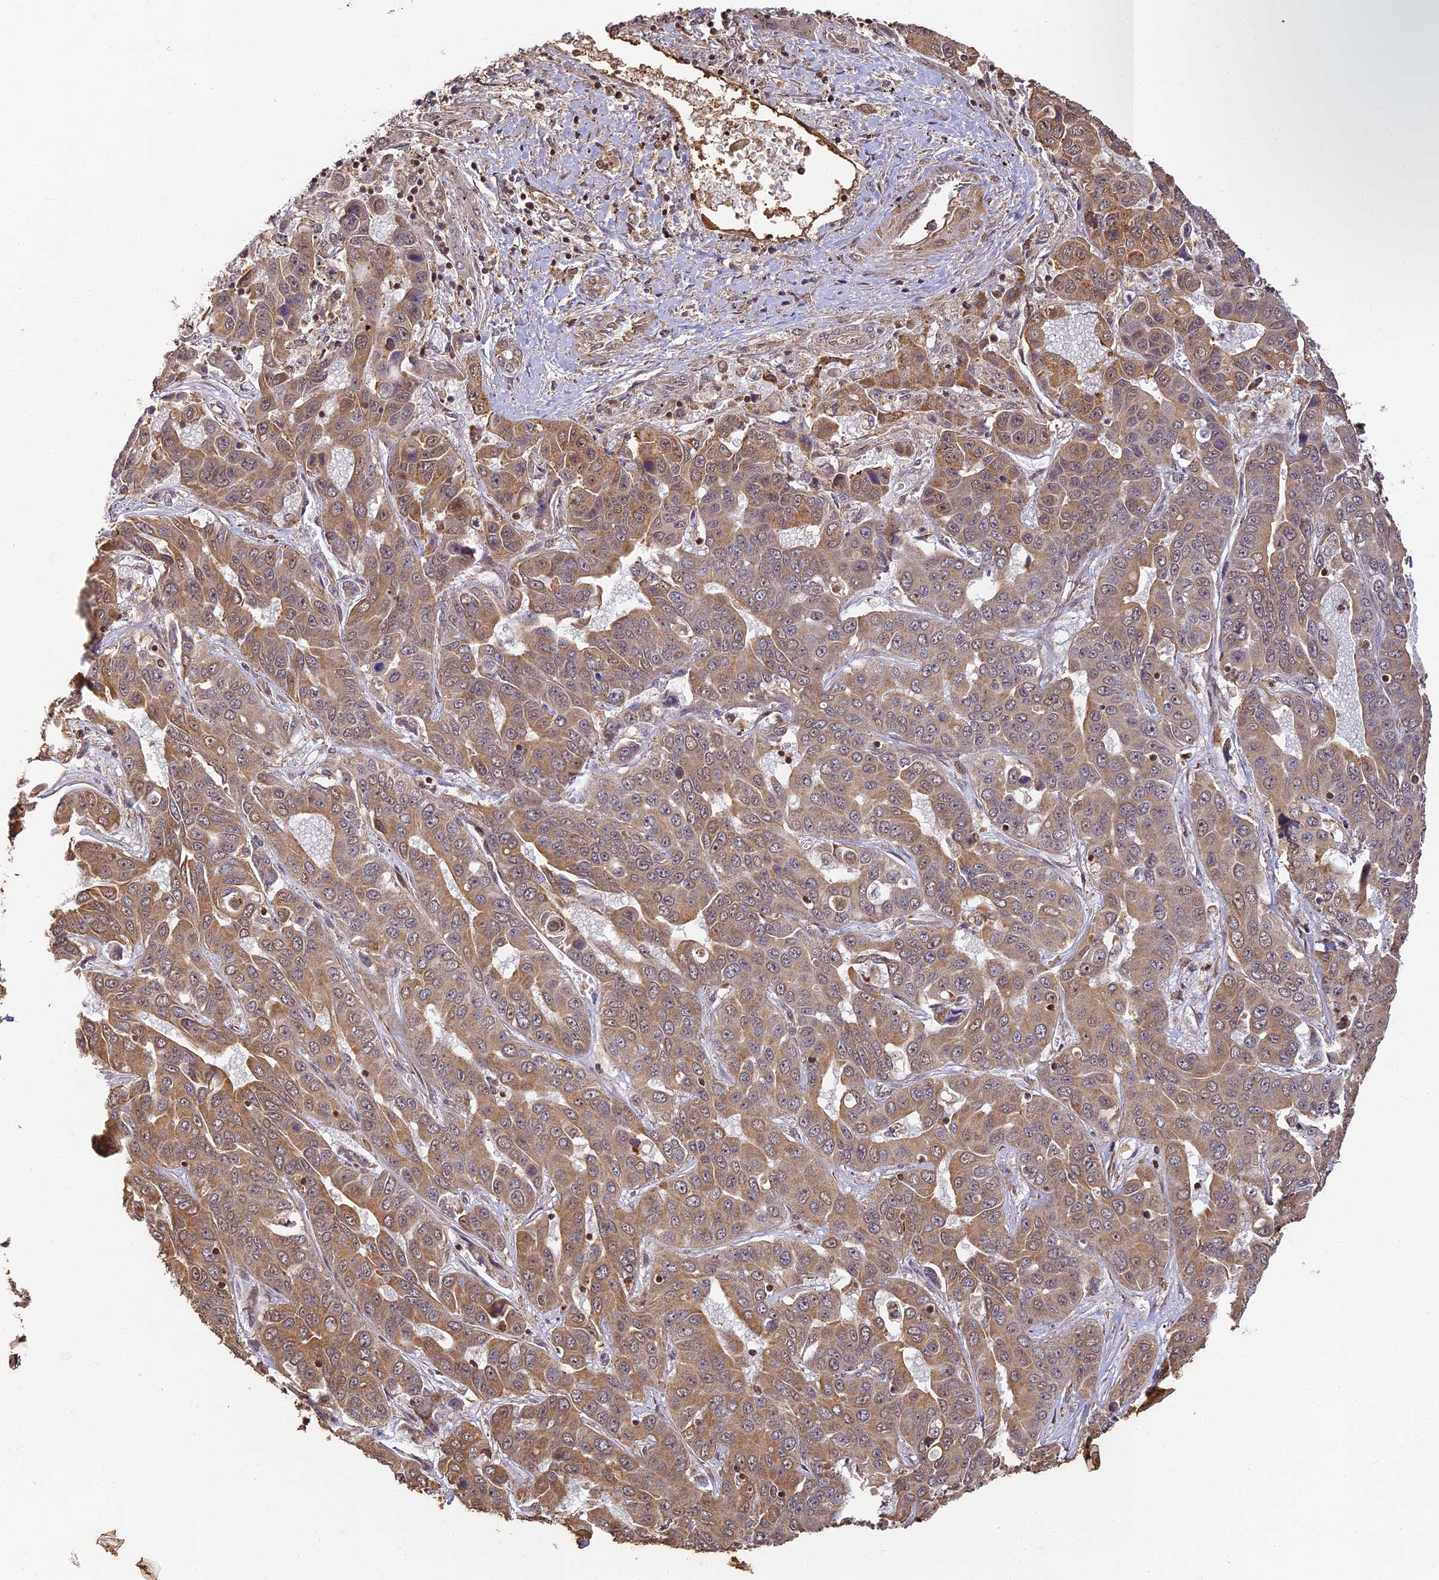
{"staining": {"intensity": "moderate", "quantity": ">75%", "location": "cytoplasmic/membranous"}, "tissue": "liver cancer", "cell_type": "Tumor cells", "image_type": "cancer", "snomed": [{"axis": "morphology", "description": "Cholangiocarcinoma"}, {"axis": "topography", "description": "Liver"}], "caption": "An image showing moderate cytoplasmic/membranous staining in about >75% of tumor cells in liver cancer (cholangiocarcinoma), as visualized by brown immunohistochemical staining.", "gene": "ZNF443", "patient": {"sex": "female", "age": 52}}